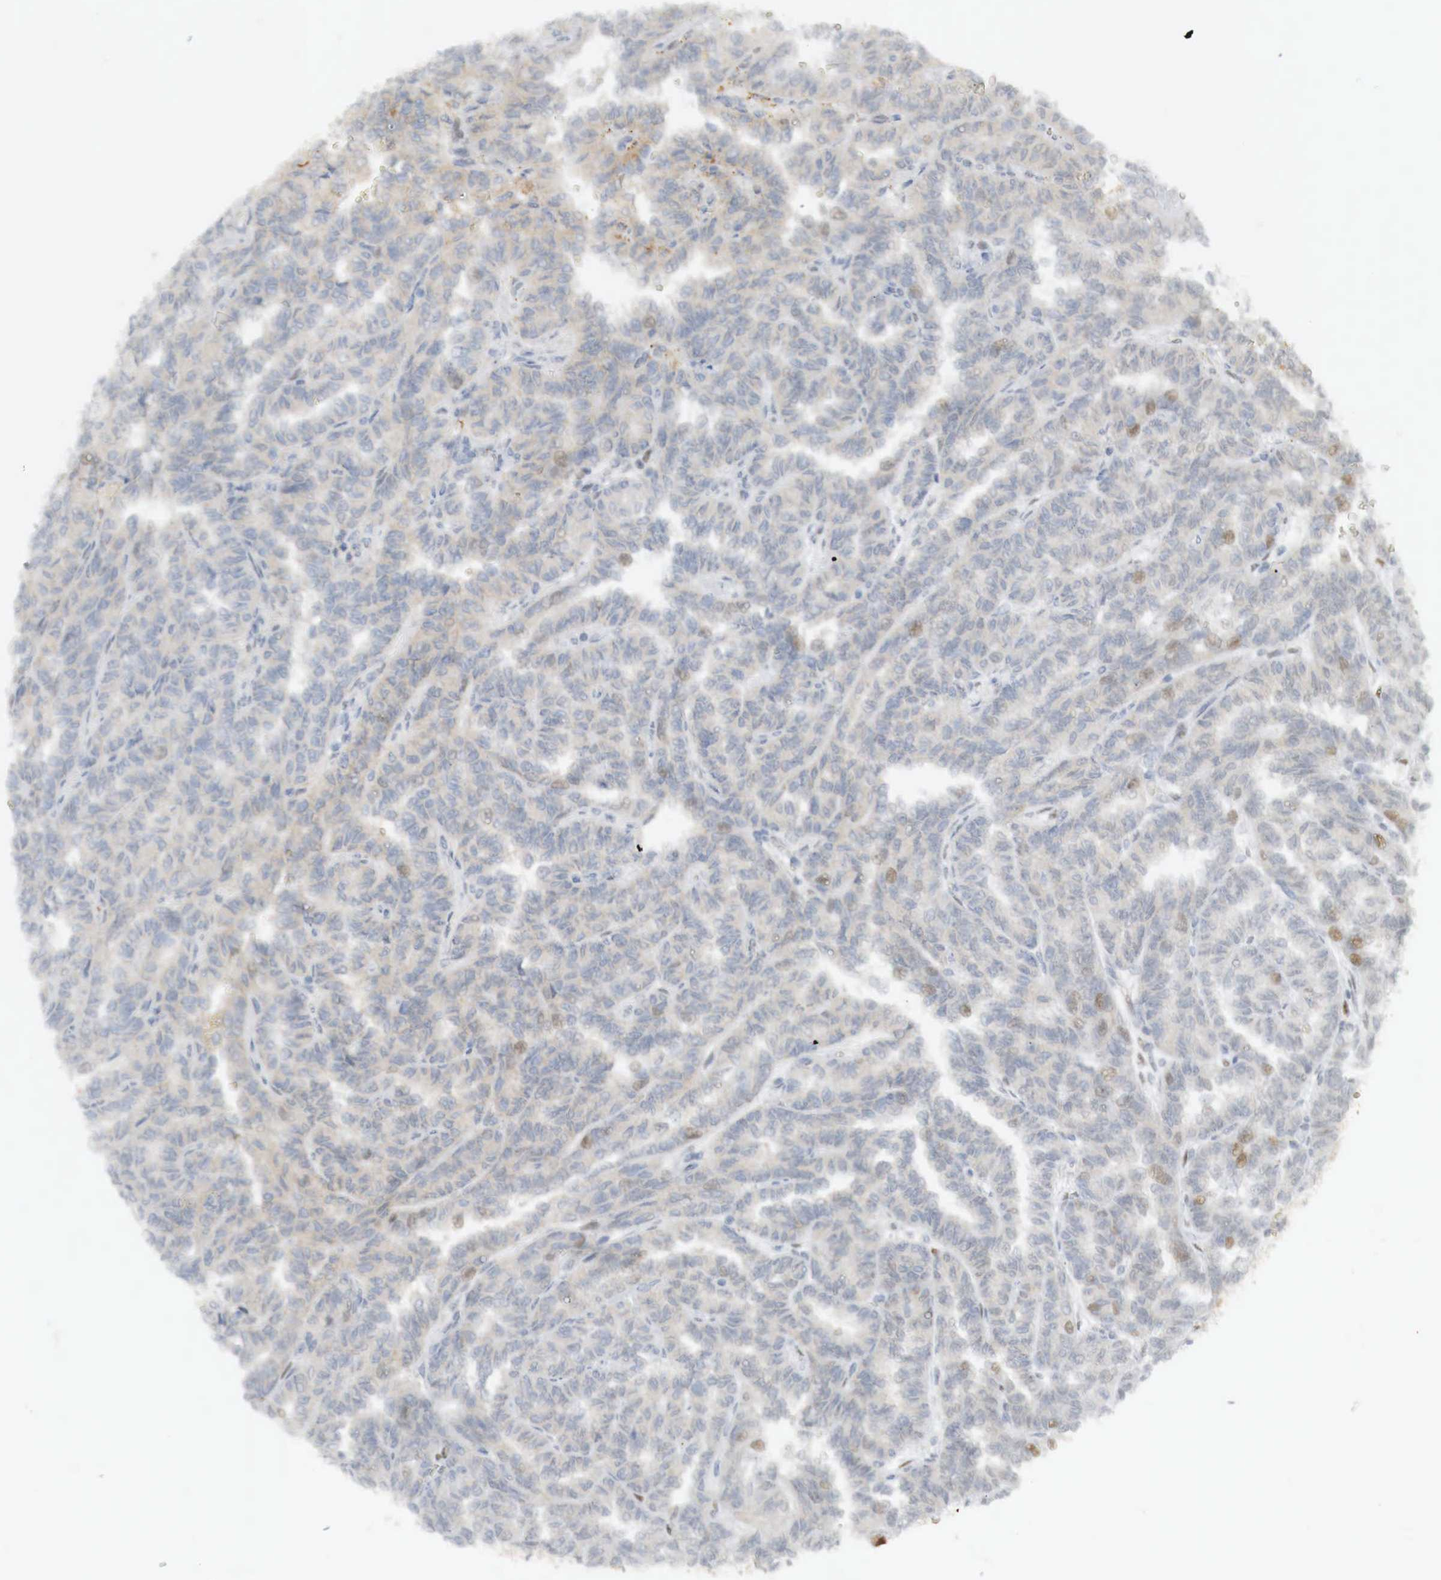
{"staining": {"intensity": "weak", "quantity": "<25%", "location": "cytoplasmic/membranous,nuclear"}, "tissue": "renal cancer", "cell_type": "Tumor cells", "image_type": "cancer", "snomed": [{"axis": "morphology", "description": "Inflammation, NOS"}, {"axis": "morphology", "description": "Adenocarcinoma, NOS"}, {"axis": "topography", "description": "Kidney"}], "caption": "Renal adenocarcinoma stained for a protein using immunohistochemistry reveals no positivity tumor cells.", "gene": "MYC", "patient": {"sex": "male", "age": 68}}